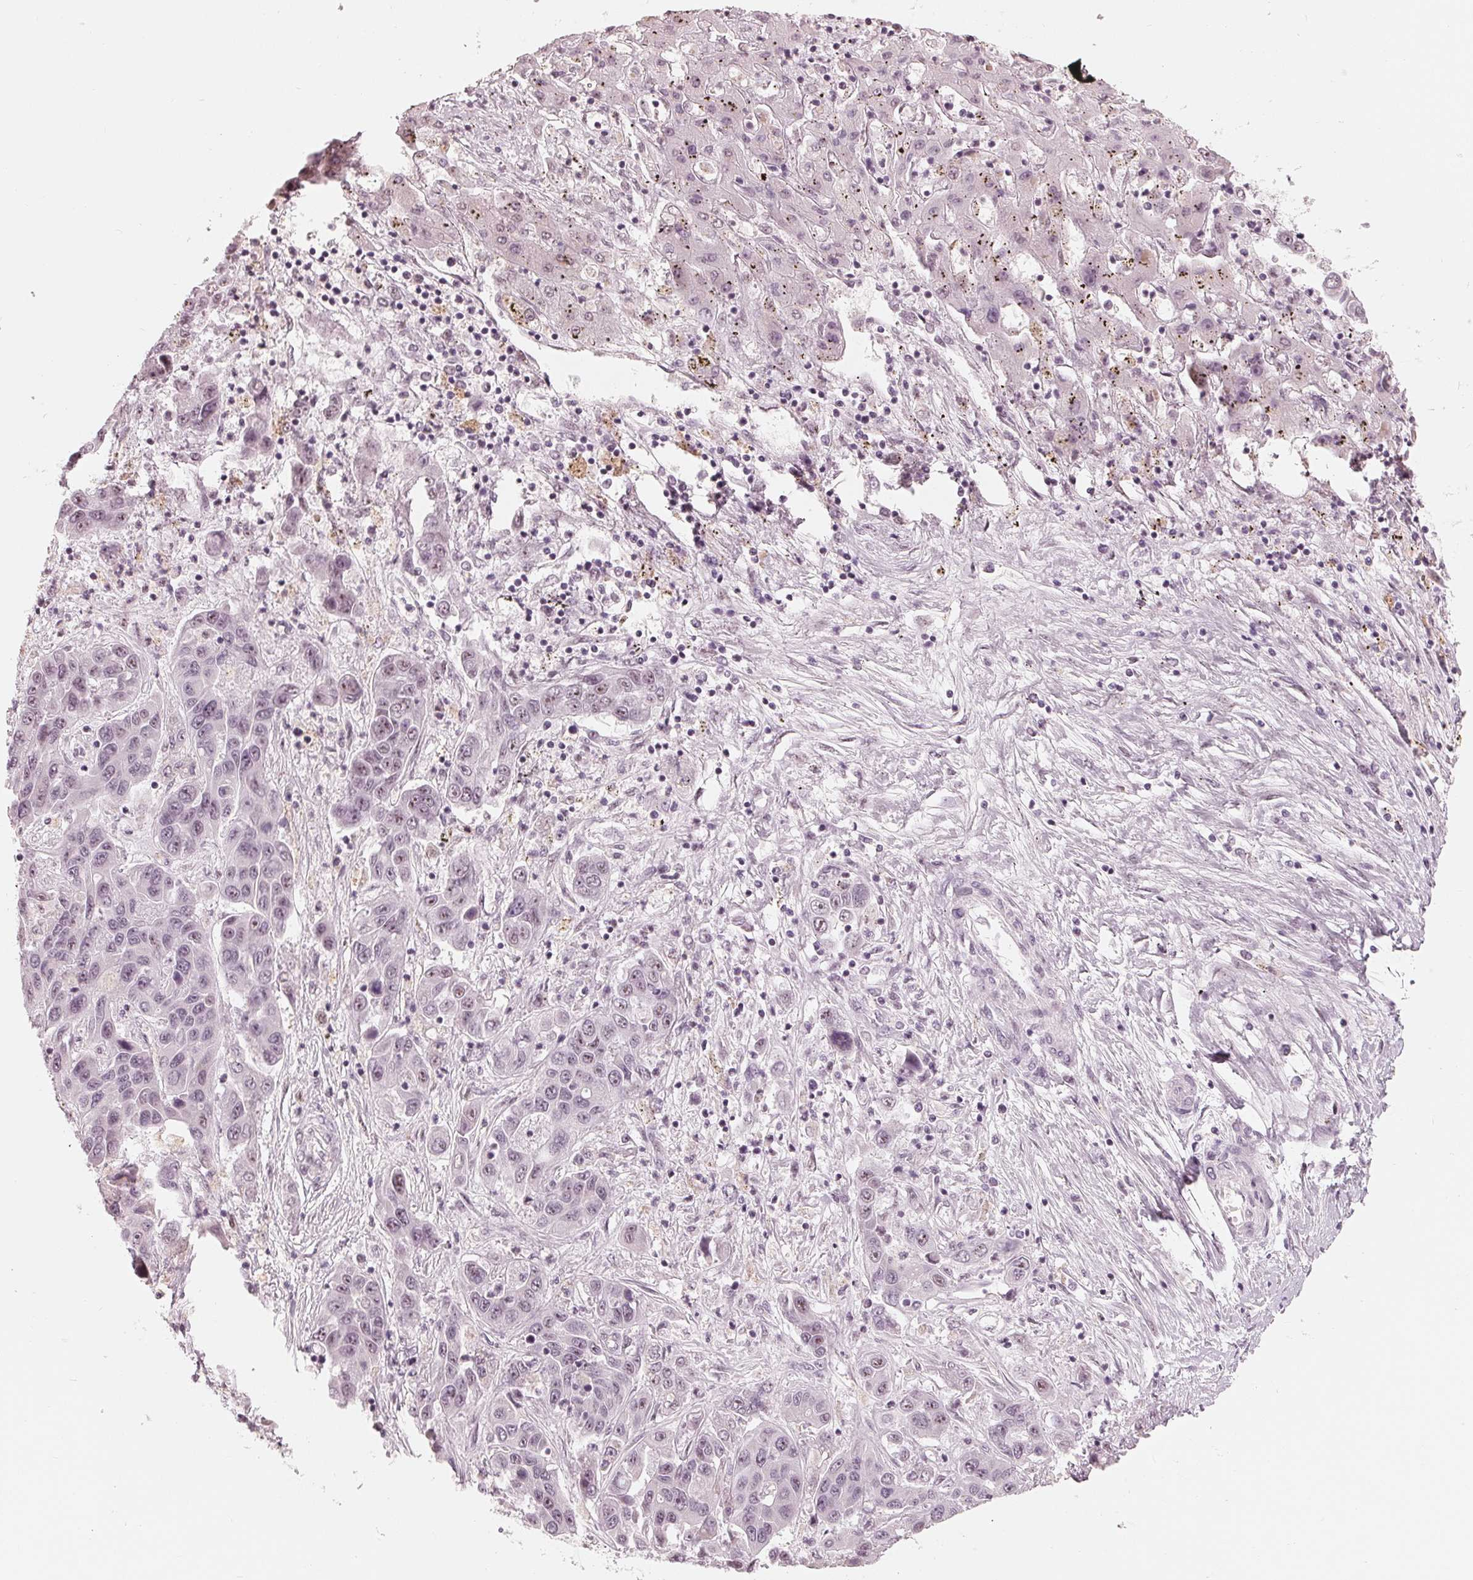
{"staining": {"intensity": "weak", "quantity": "<25%", "location": "nuclear"}, "tissue": "liver cancer", "cell_type": "Tumor cells", "image_type": "cancer", "snomed": [{"axis": "morphology", "description": "Cholangiocarcinoma"}, {"axis": "topography", "description": "Liver"}], "caption": "Liver cholangiocarcinoma was stained to show a protein in brown. There is no significant expression in tumor cells.", "gene": "ADPRHL1", "patient": {"sex": "female", "age": 52}}